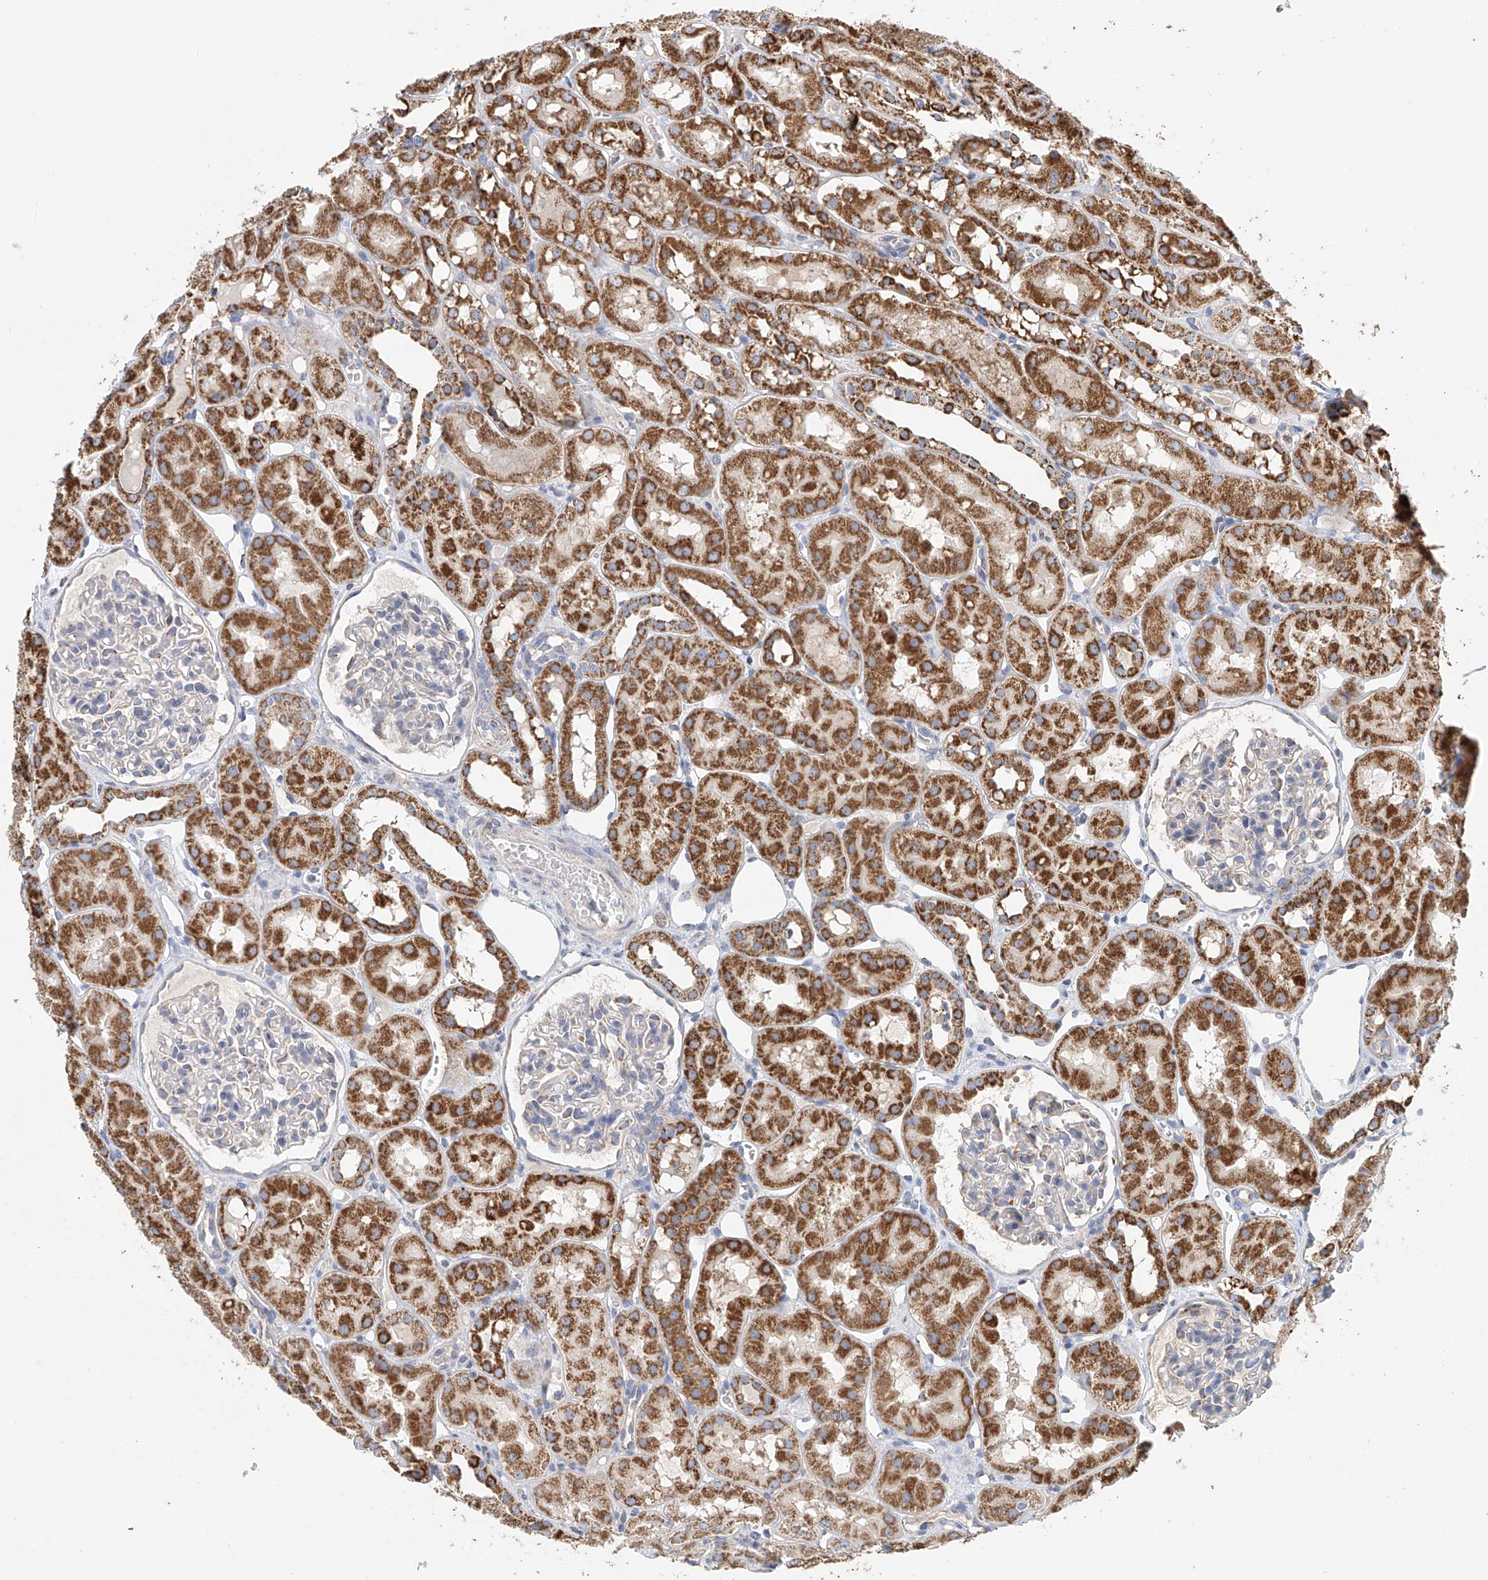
{"staining": {"intensity": "moderate", "quantity": "<25%", "location": "cytoplasmic/membranous"}, "tissue": "kidney", "cell_type": "Cells in glomeruli", "image_type": "normal", "snomed": [{"axis": "morphology", "description": "Normal tissue, NOS"}, {"axis": "topography", "description": "Kidney"}], "caption": "Kidney was stained to show a protein in brown. There is low levels of moderate cytoplasmic/membranous staining in about <25% of cells in glomeruli. (DAB IHC with brightfield microscopy, high magnification).", "gene": "MCL1", "patient": {"sex": "male", "age": 16}}